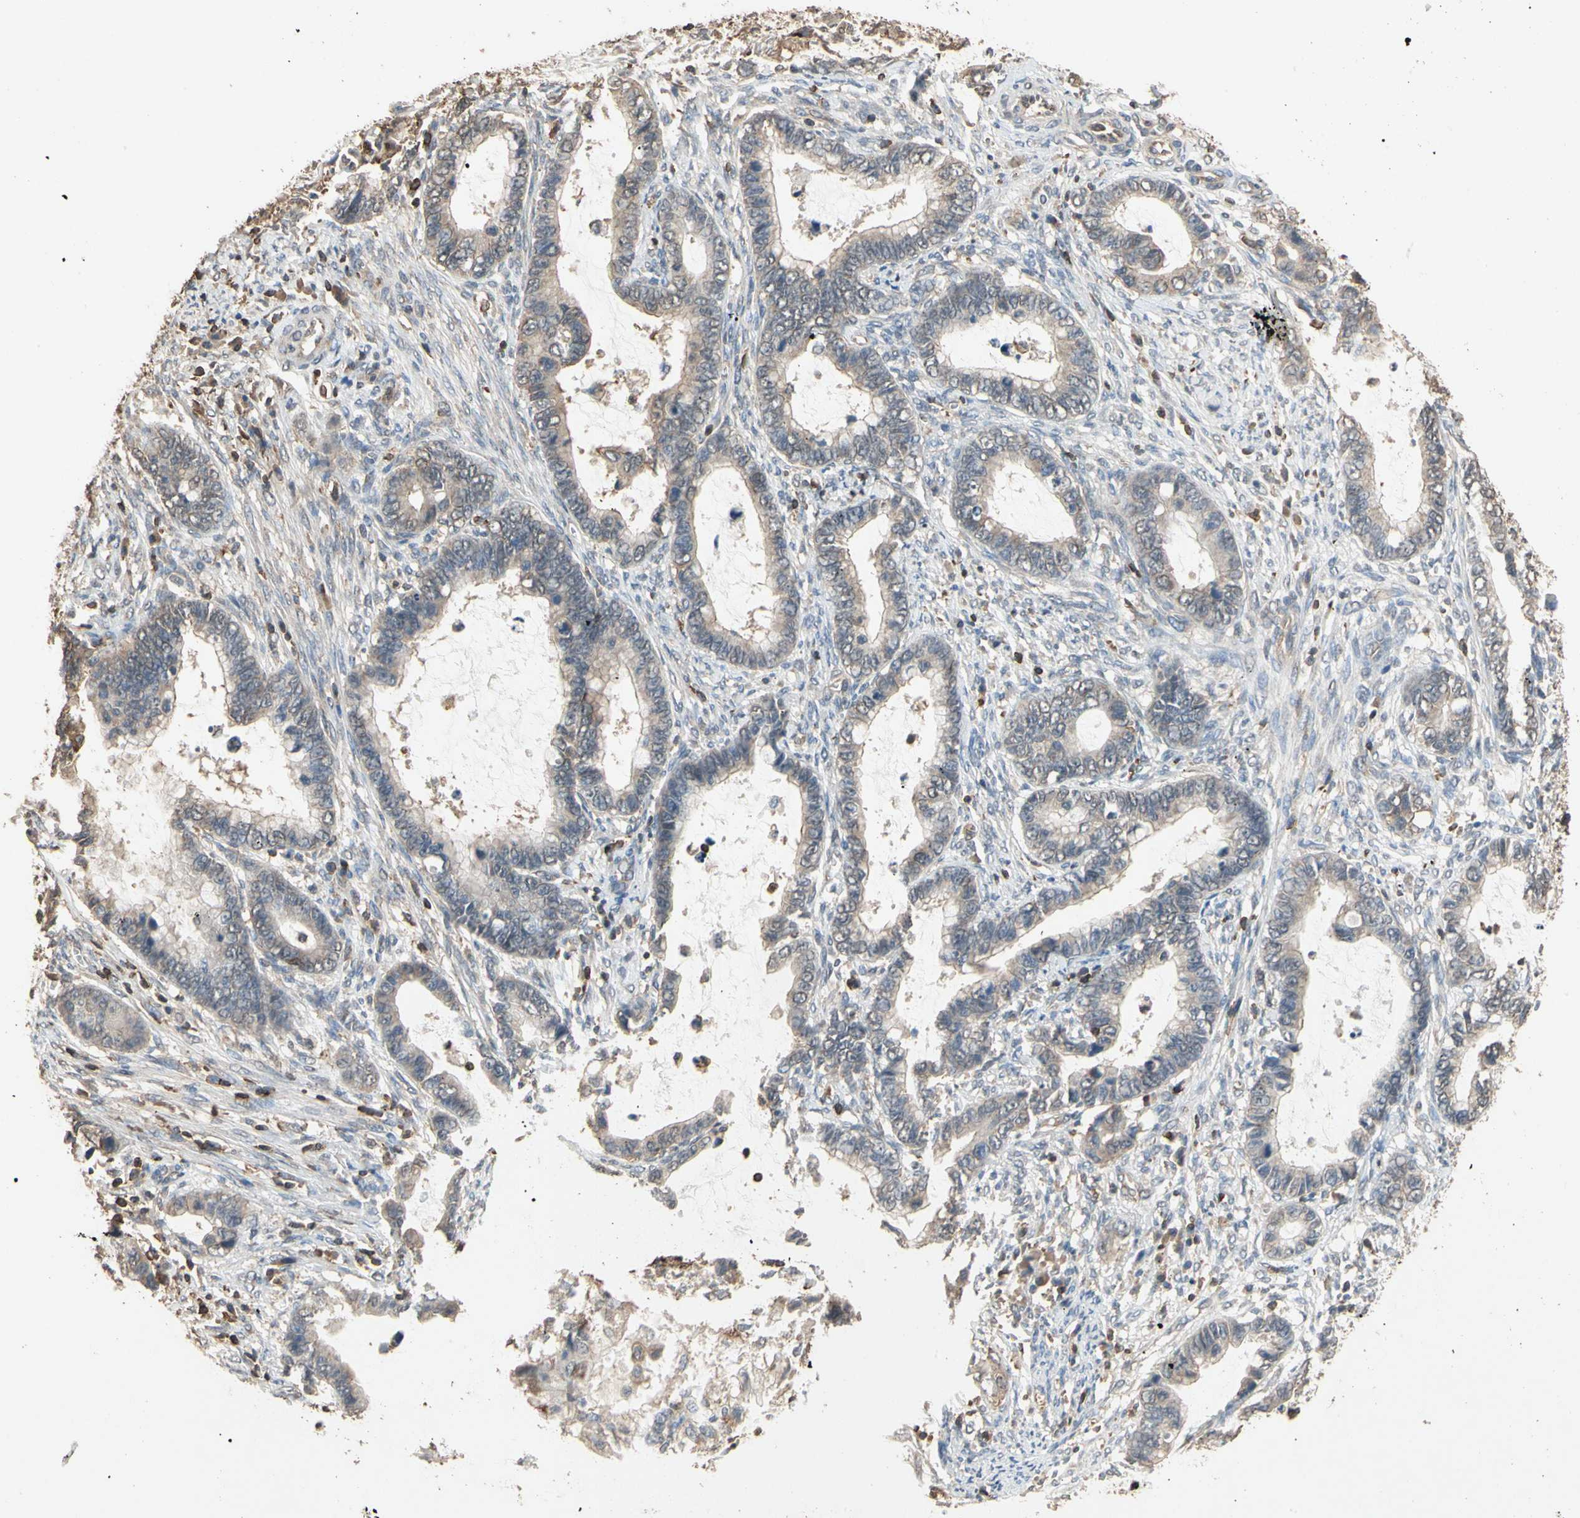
{"staining": {"intensity": "weak", "quantity": "<25%", "location": "cytoplasmic/membranous"}, "tissue": "cervical cancer", "cell_type": "Tumor cells", "image_type": "cancer", "snomed": [{"axis": "morphology", "description": "Adenocarcinoma, NOS"}, {"axis": "topography", "description": "Cervix"}], "caption": "A micrograph of human adenocarcinoma (cervical) is negative for staining in tumor cells.", "gene": "MAP3K10", "patient": {"sex": "female", "age": 44}}